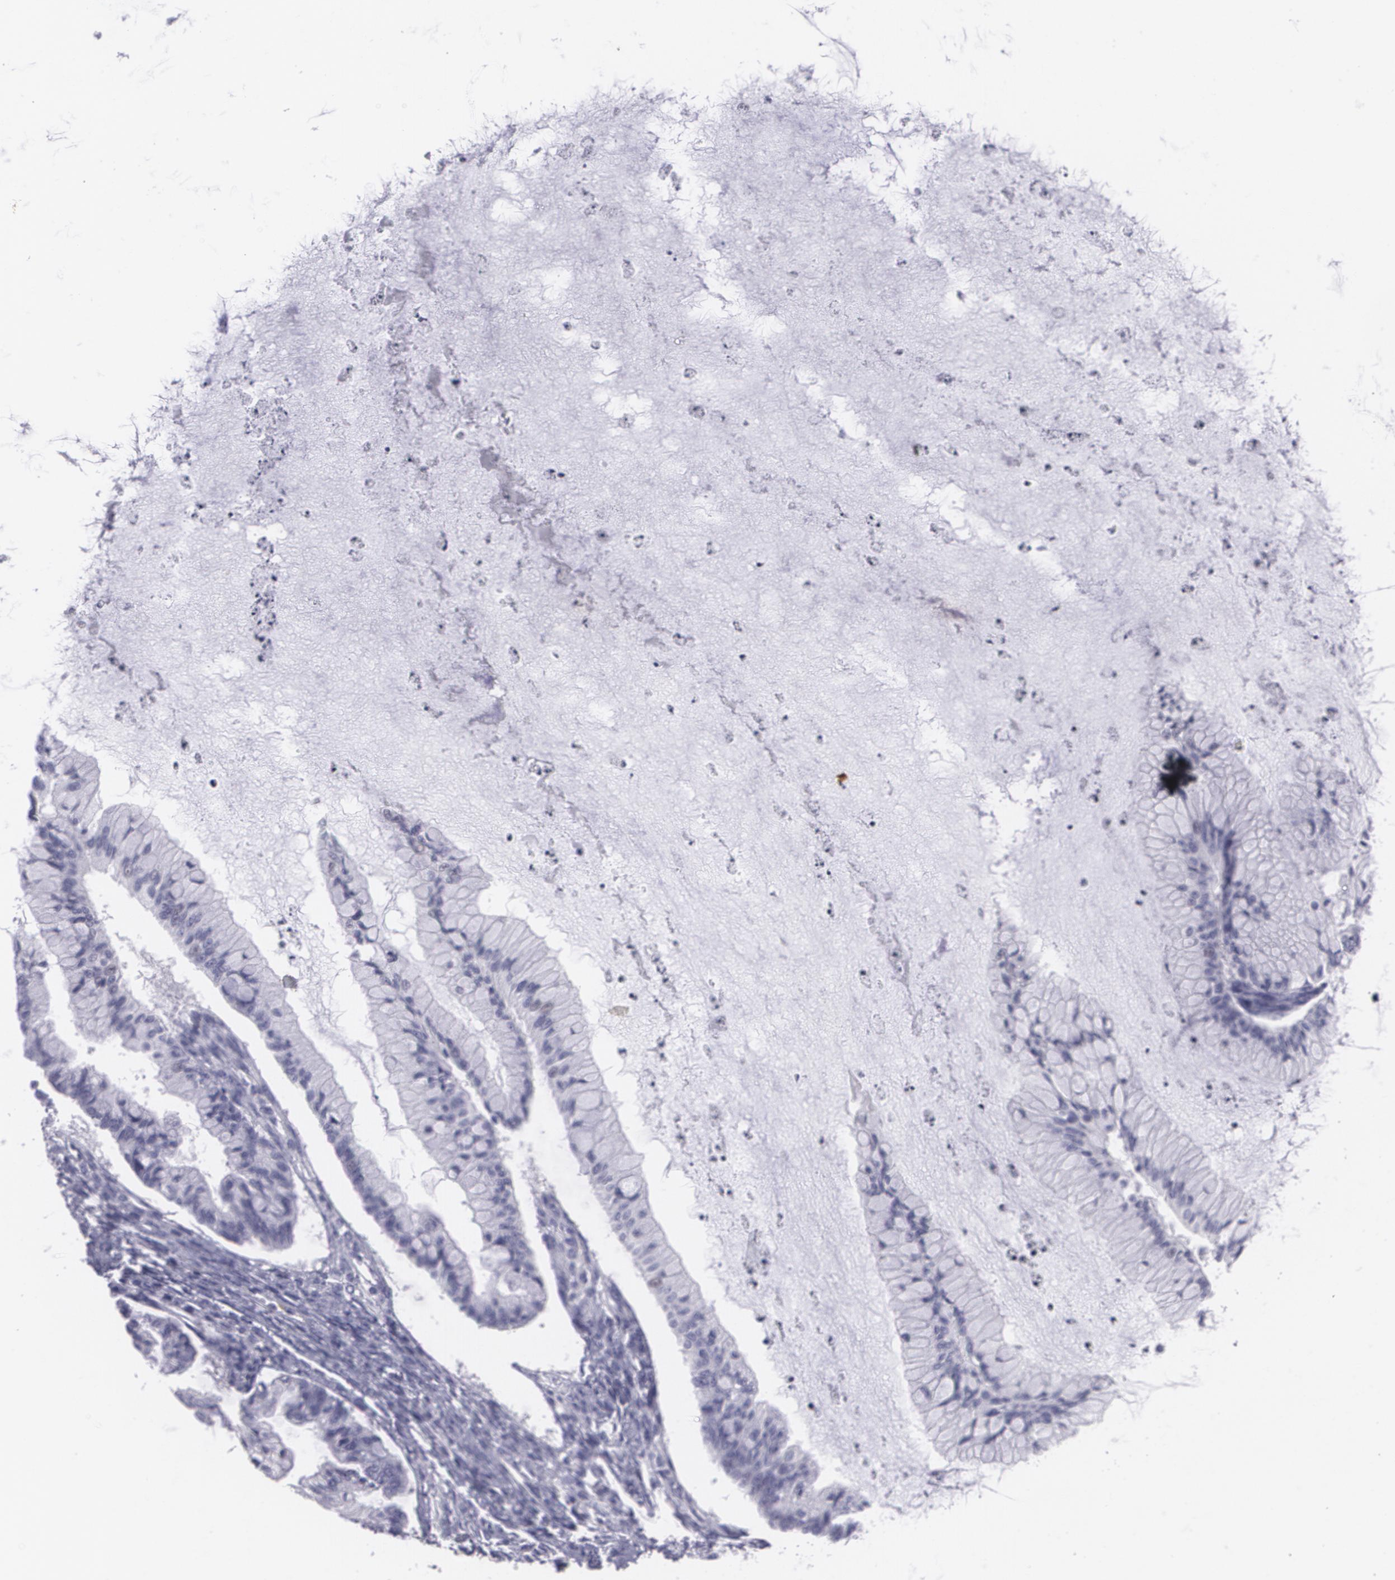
{"staining": {"intensity": "negative", "quantity": "none", "location": "none"}, "tissue": "ovarian cancer", "cell_type": "Tumor cells", "image_type": "cancer", "snomed": [{"axis": "morphology", "description": "Cystadenocarcinoma, mucinous, NOS"}, {"axis": "topography", "description": "Ovary"}], "caption": "Immunohistochemical staining of ovarian mucinous cystadenocarcinoma demonstrates no significant positivity in tumor cells. (Brightfield microscopy of DAB (3,3'-diaminobenzidine) immunohistochemistry (IHC) at high magnification).", "gene": "MAP2", "patient": {"sex": "female", "age": 57}}